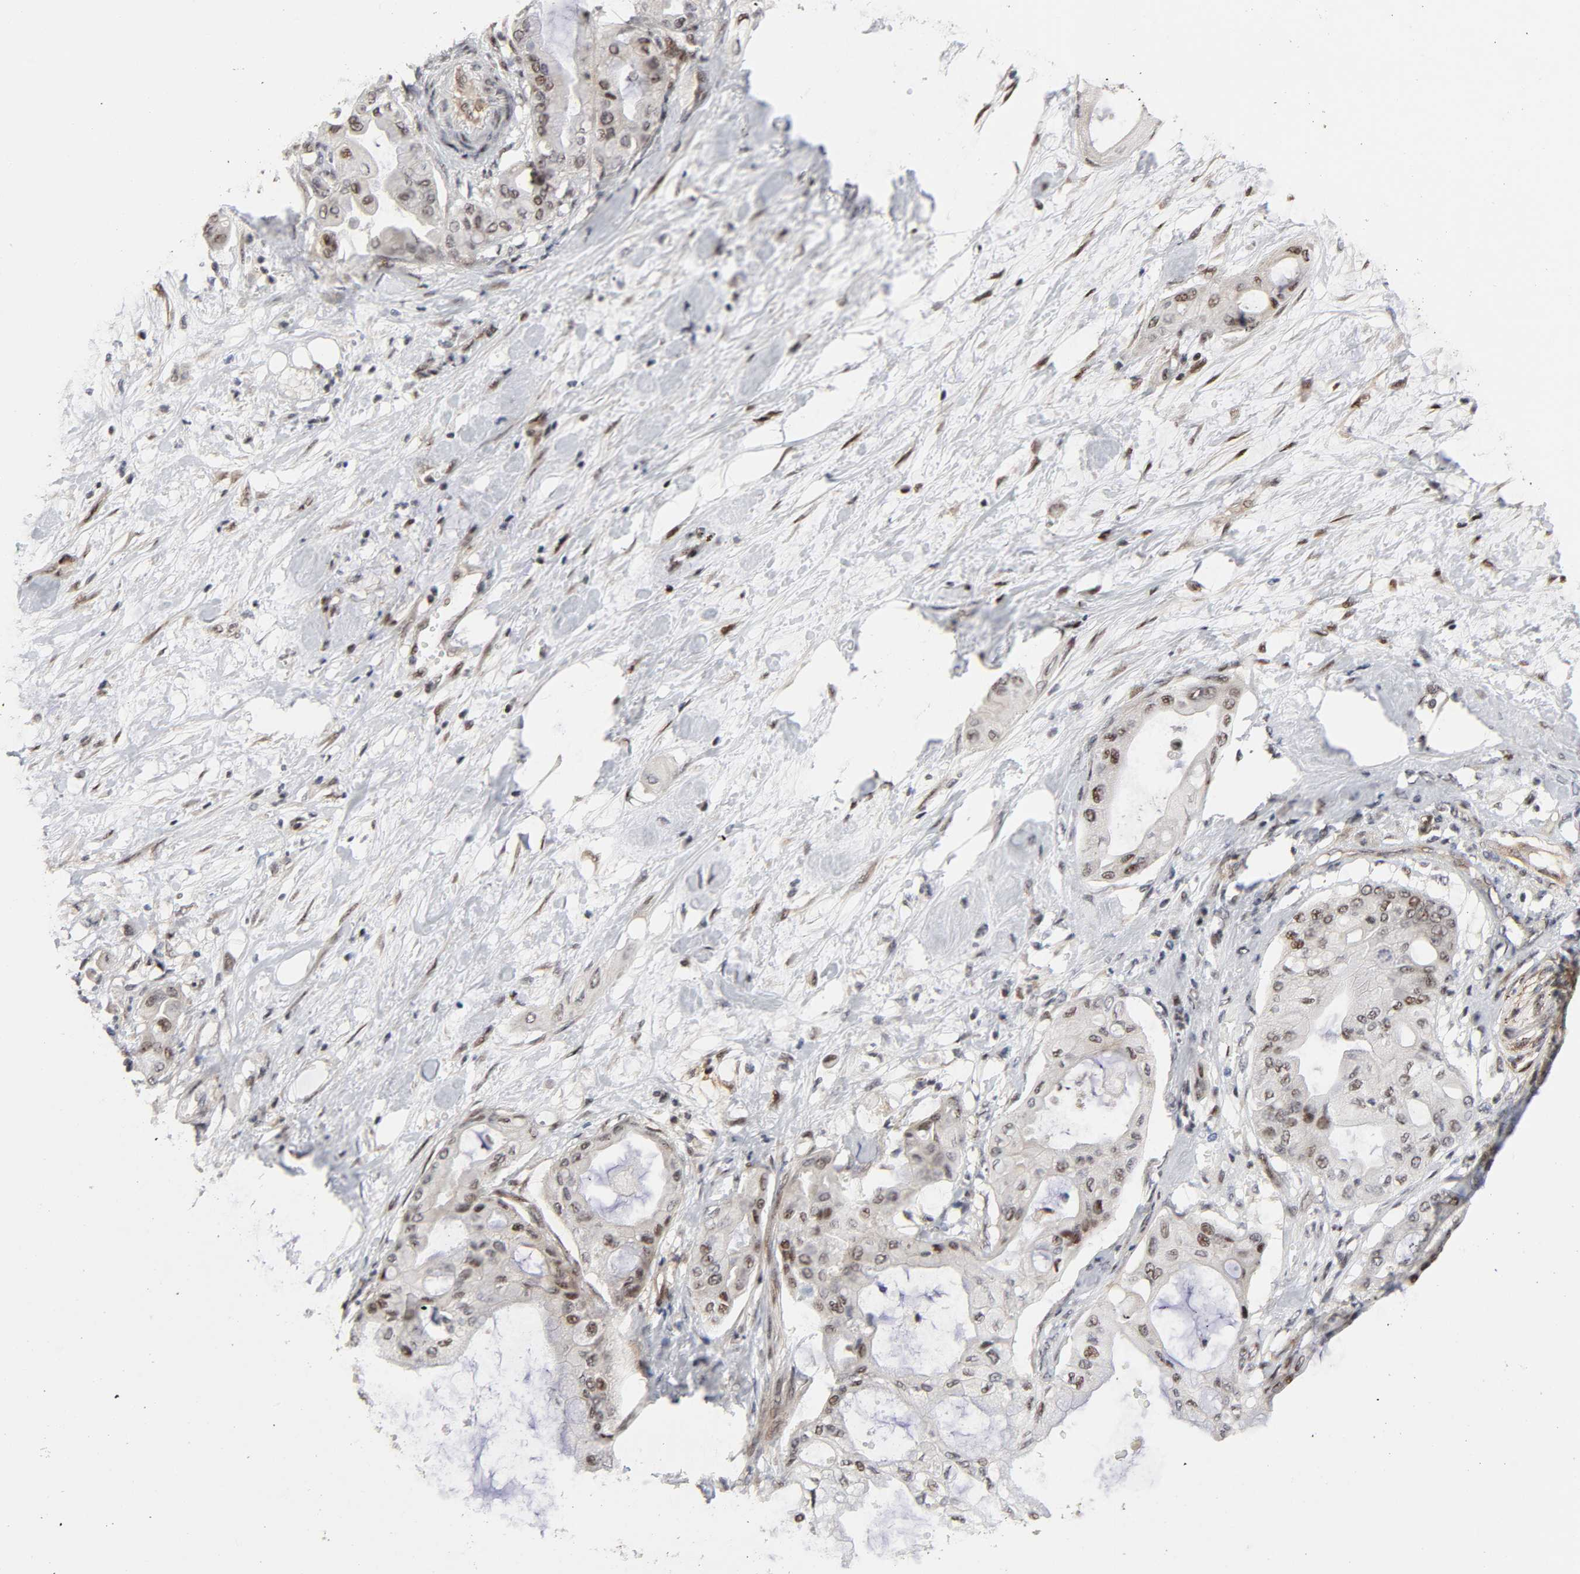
{"staining": {"intensity": "moderate", "quantity": "25%-75%", "location": "nuclear"}, "tissue": "pancreatic cancer", "cell_type": "Tumor cells", "image_type": "cancer", "snomed": [{"axis": "morphology", "description": "Adenocarcinoma, NOS"}, {"axis": "morphology", "description": "Adenocarcinoma, metastatic, NOS"}, {"axis": "topography", "description": "Lymph node"}, {"axis": "topography", "description": "Pancreas"}, {"axis": "topography", "description": "Duodenum"}], "caption": "Tumor cells display moderate nuclear staining in about 25%-75% of cells in pancreatic cancer (adenocarcinoma).", "gene": "STK38", "patient": {"sex": "female", "age": 64}}